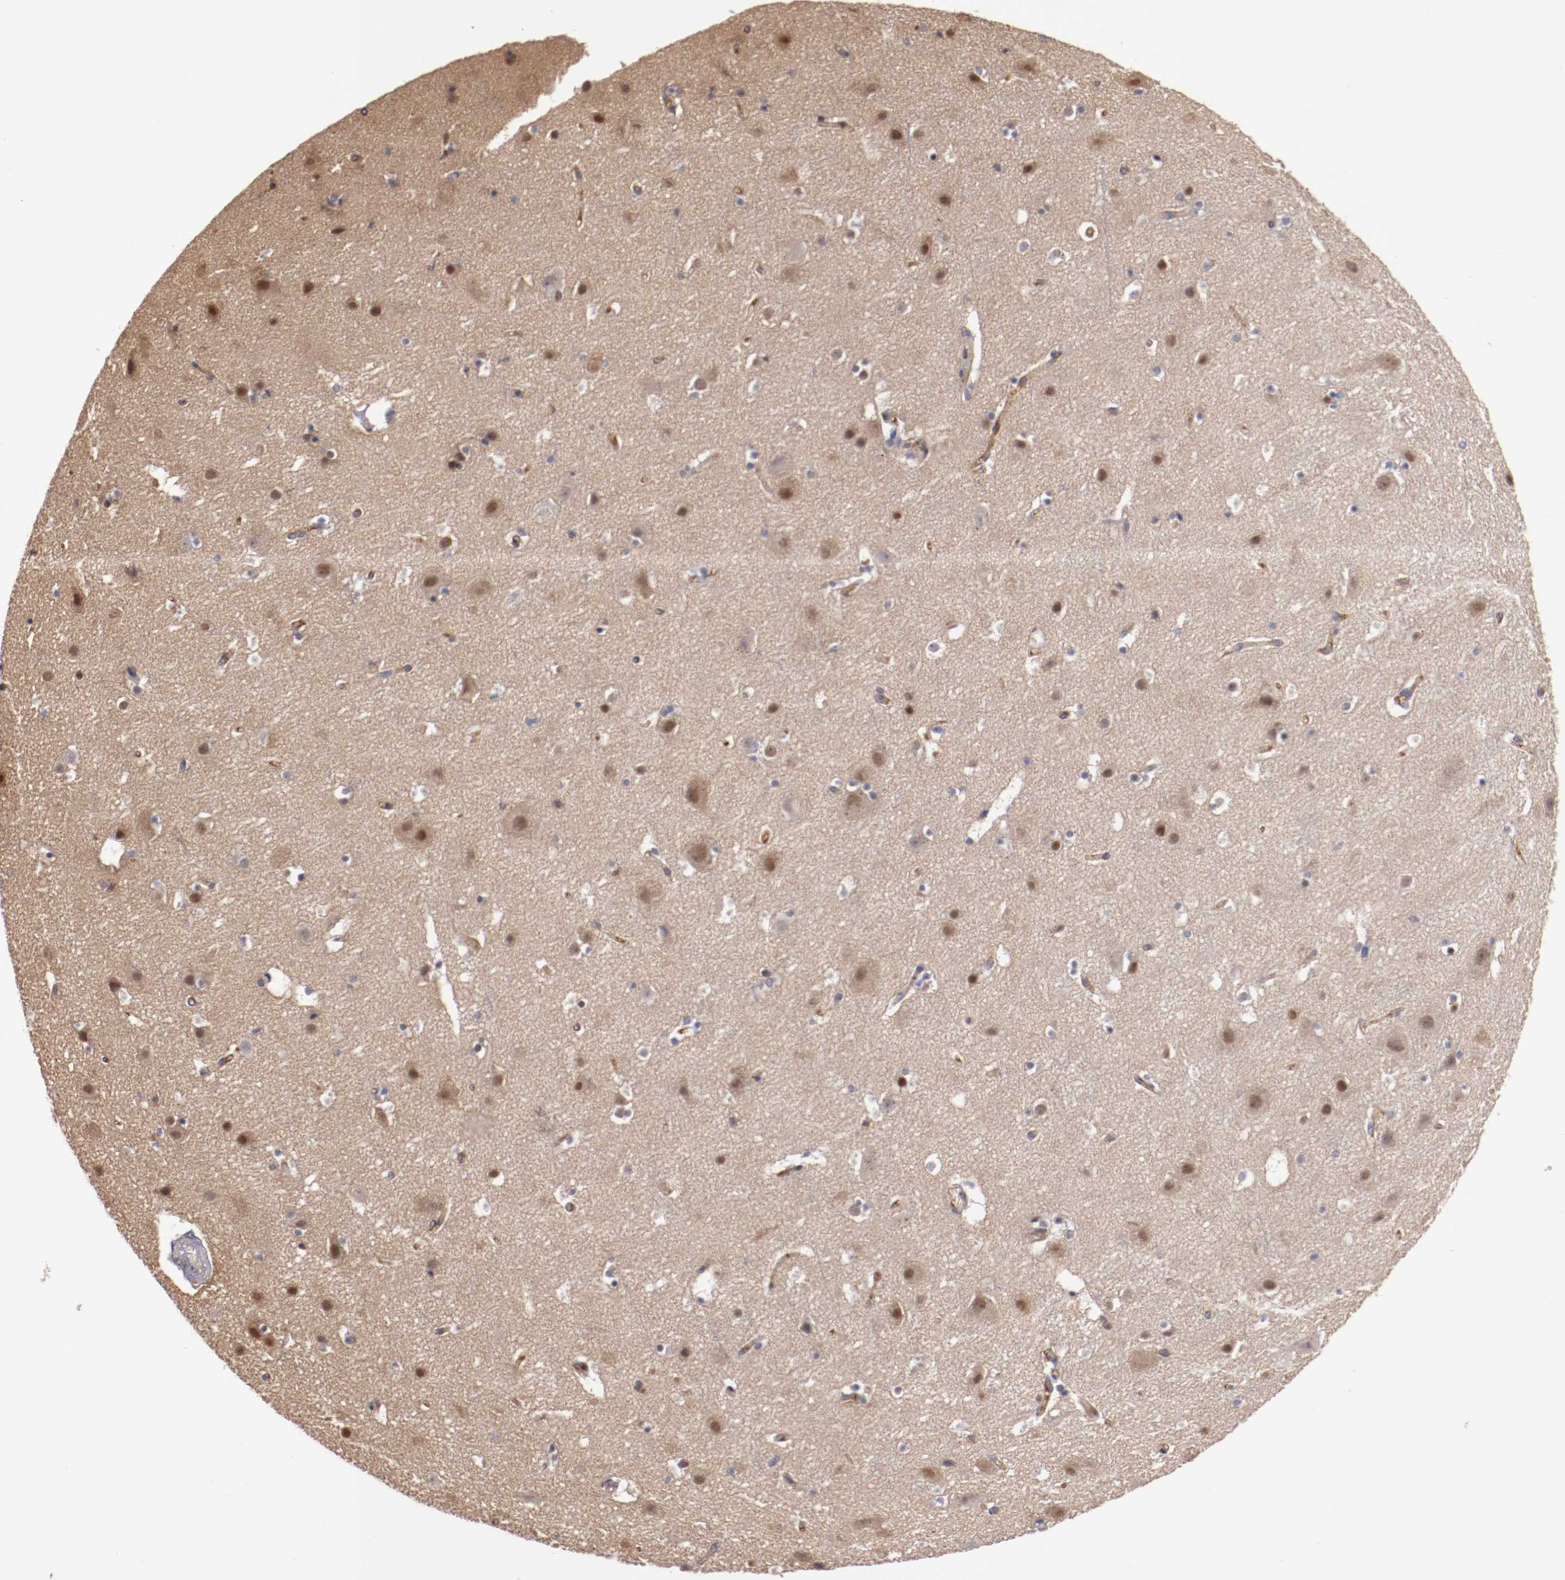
{"staining": {"intensity": "weak", "quantity": ">75%", "location": "cytoplasmic/membranous"}, "tissue": "cerebral cortex", "cell_type": "Endothelial cells", "image_type": "normal", "snomed": [{"axis": "morphology", "description": "Normal tissue, NOS"}, {"axis": "topography", "description": "Cerebral cortex"}], "caption": "Immunohistochemistry micrograph of benign human cerebral cortex stained for a protein (brown), which exhibits low levels of weak cytoplasmic/membranous expression in about >75% of endothelial cells.", "gene": "STX3", "patient": {"sex": "male", "age": 45}}